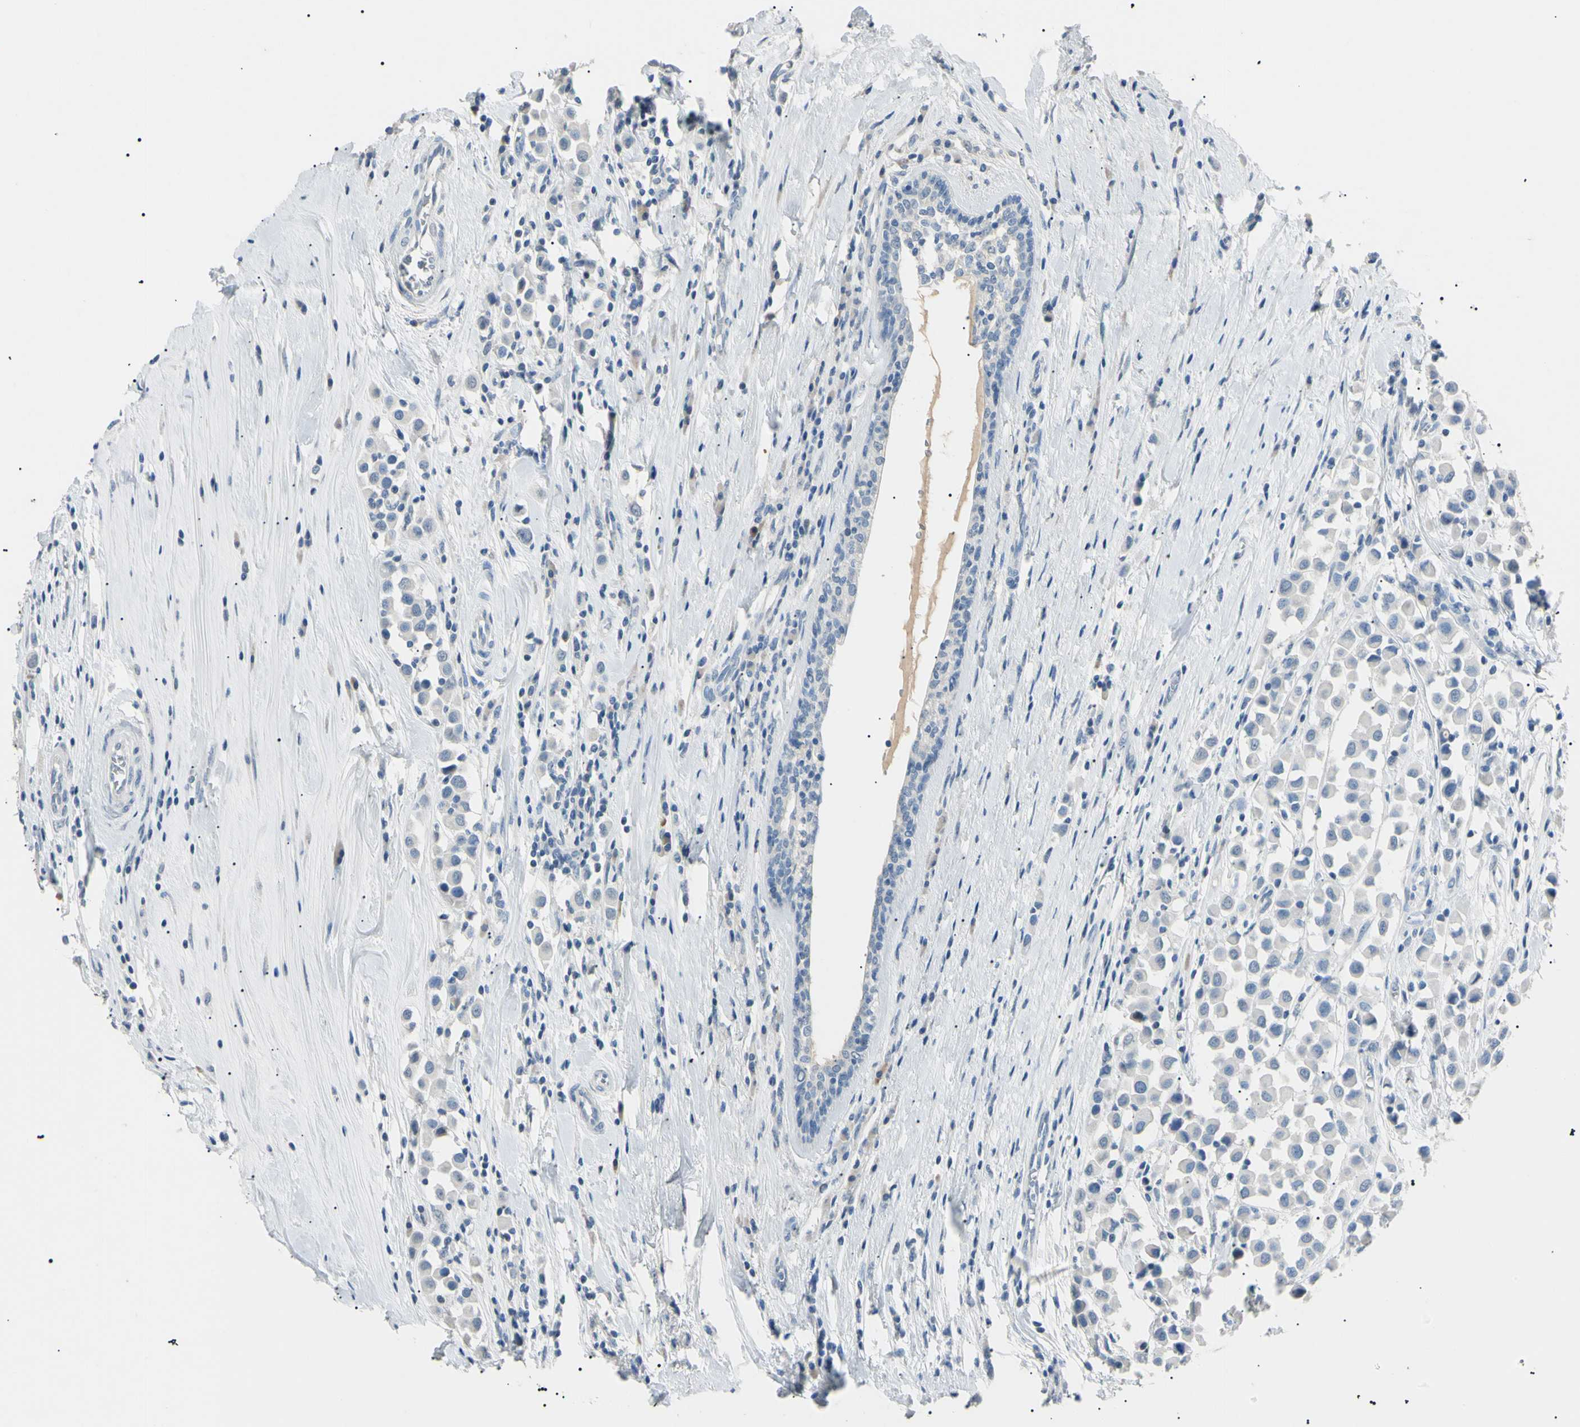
{"staining": {"intensity": "negative", "quantity": "none", "location": "none"}, "tissue": "breast cancer", "cell_type": "Tumor cells", "image_type": "cancer", "snomed": [{"axis": "morphology", "description": "Duct carcinoma"}, {"axis": "topography", "description": "Breast"}], "caption": "IHC histopathology image of human infiltrating ductal carcinoma (breast) stained for a protein (brown), which reveals no staining in tumor cells. (DAB immunohistochemistry visualized using brightfield microscopy, high magnification).", "gene": "CGB3", "patient": {"sex": "female", "age": 64}}